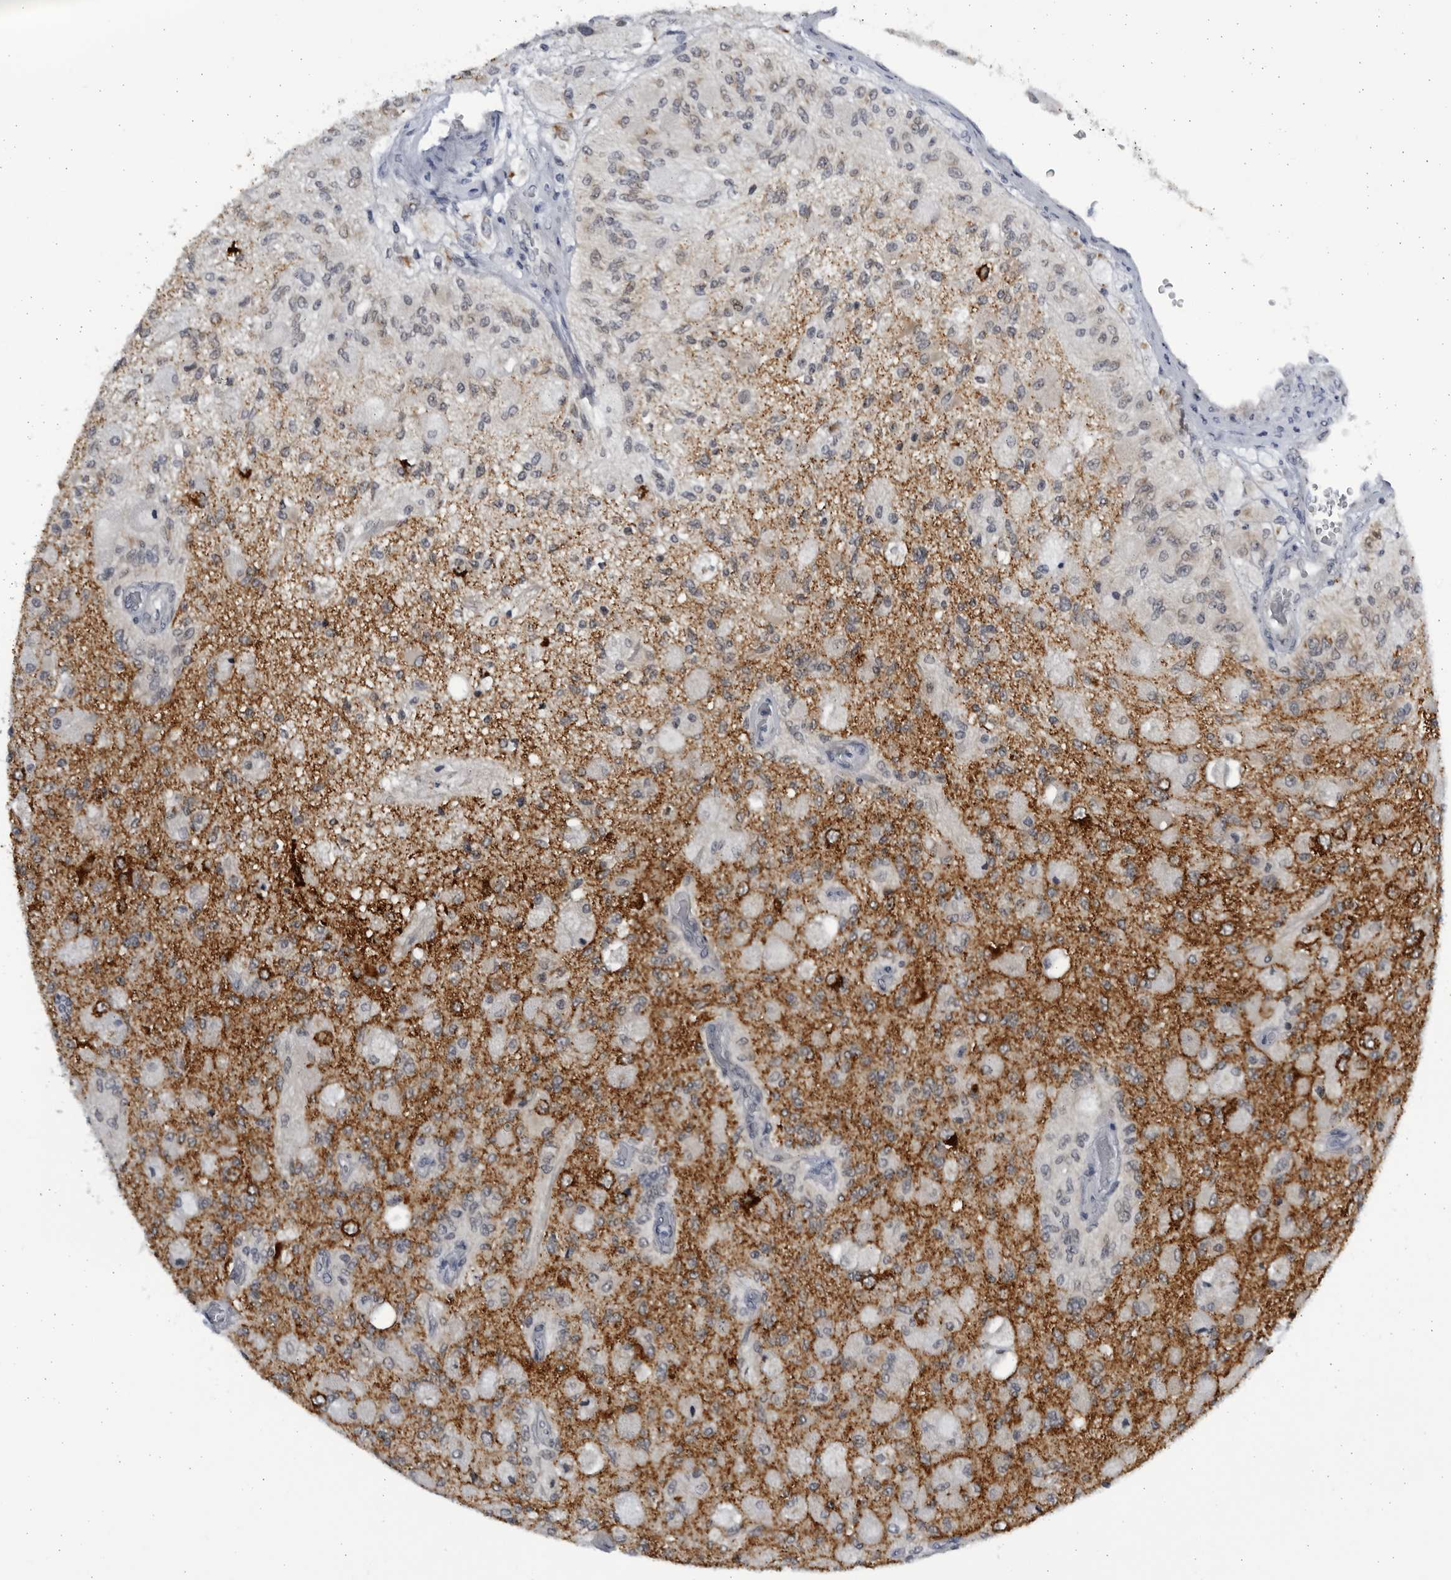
{"staining": {"intensity": "moderate", "quantity": "<25%", "location": "cytoplasmic/membranous"}, "tissue": "glioma", "cell_type": "Tumor cells", "image_type": "cancer", "snomed": [{"axis": "morphology", "description": "Normal tissue, NOS"}, {"axis": "morphology", "description": "Glioma, malignant, High grade"}, {"axis": "topography", "description": "Cerebral cortex"}], "caption": "The image reveals immunohistochemical staining of malignant high-grade glioma. There is moderate cytoplasmic/membranous positivity is seen in approximately <25% of tumor cells.", "gene": "SLC25A22", "patient": {"sex": "male", "age": 77}}